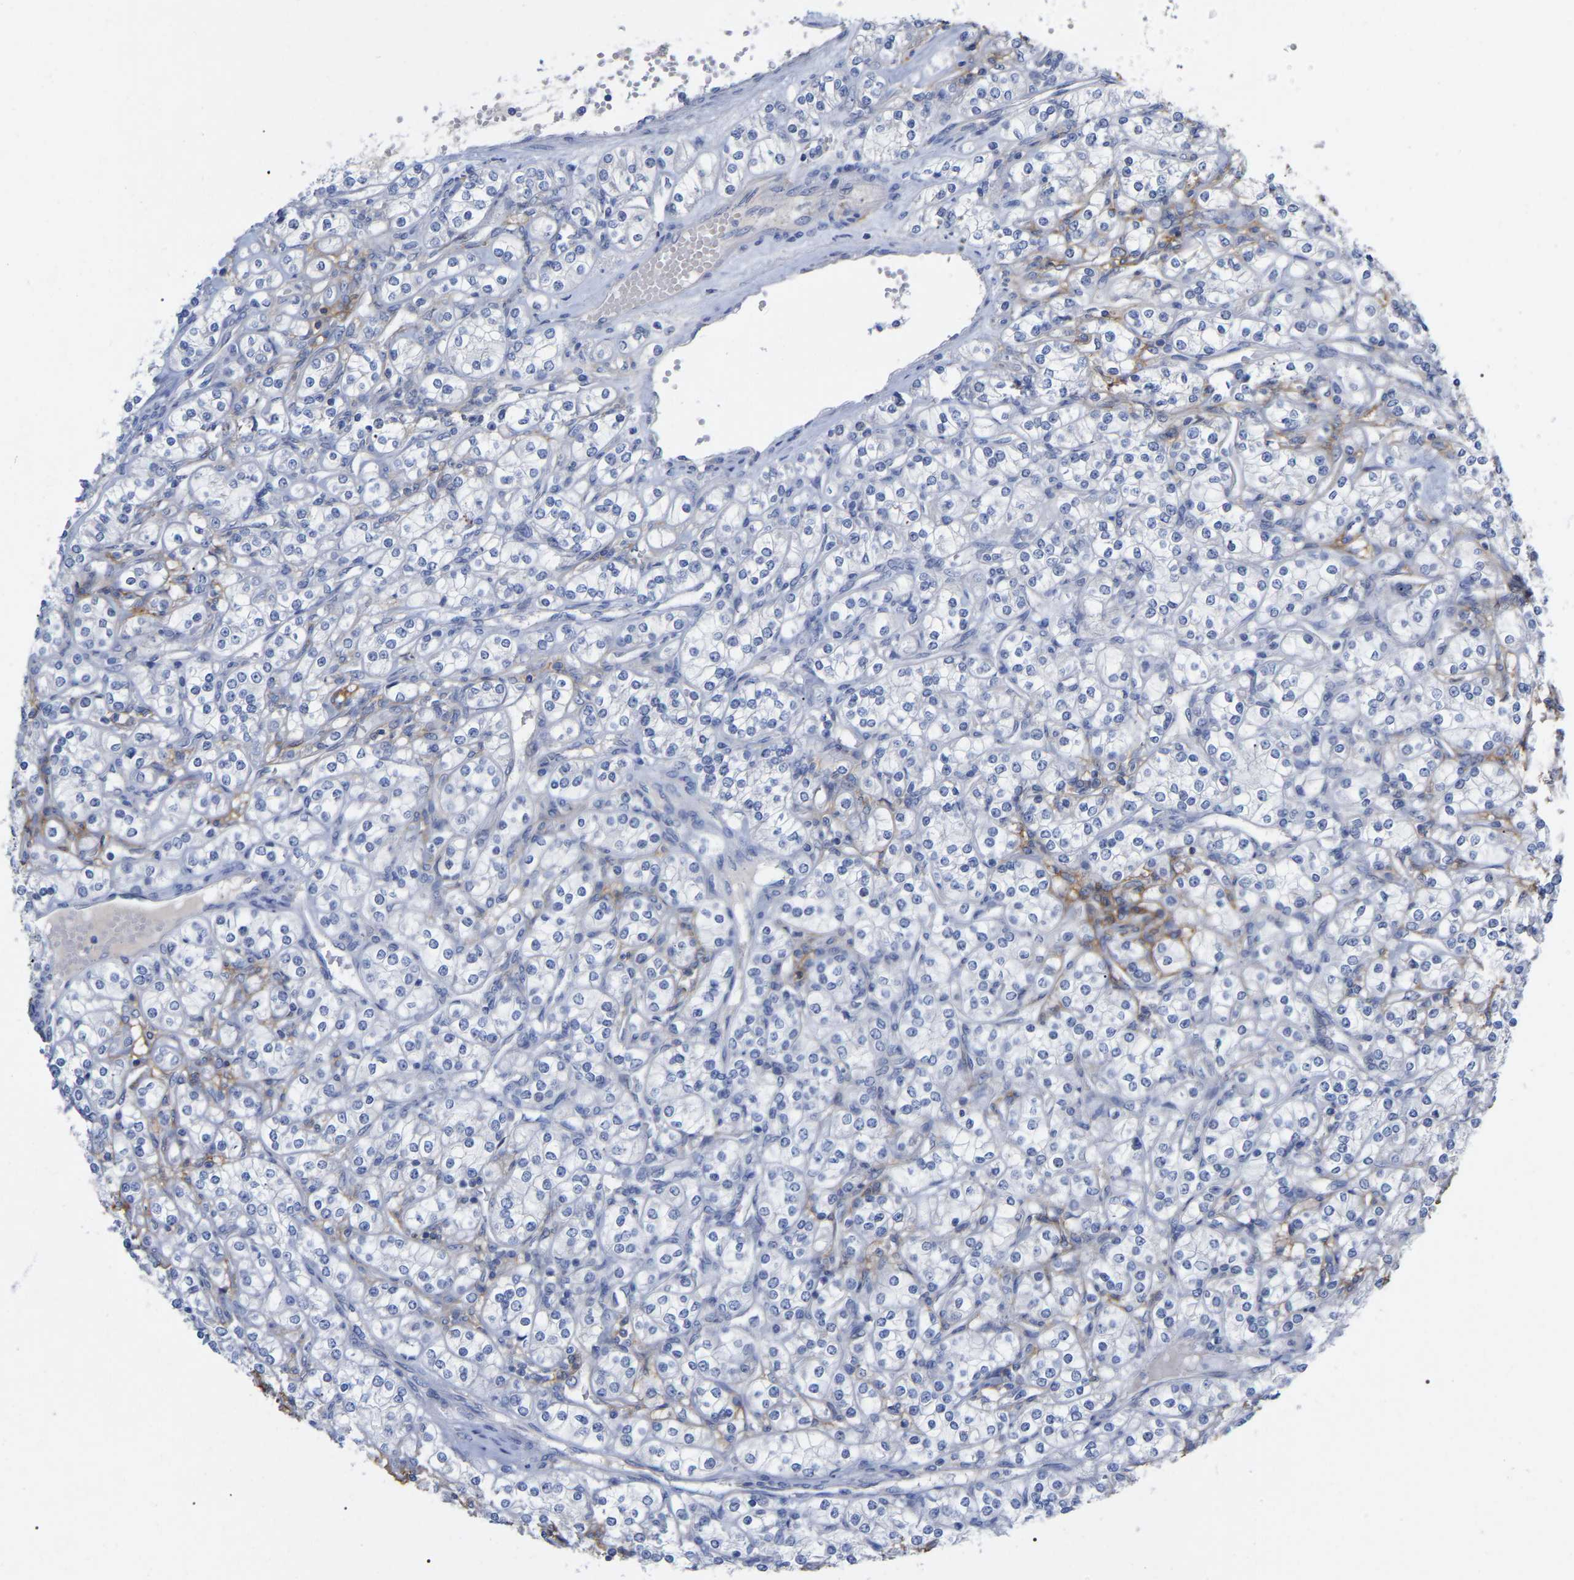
{"staining": {"intensity": "negative", "quantity": "none", "location": "none"}, "tissue": "renal cancer", "cell_type": "Tumor cells", "image_type": "cancer", "snomed": [{"axis": "morphology", "description": "Adenocarcinoma, NOS"}, {"axis": "topography", "description": "Kidney"}], "caption": "DAB immunohistochemical staining of human renal adenocarcinoma exhibits no significant staining in tumor cells.", "gene": "HAPLN1", "patient": {"sex": "male", "age": 77}}